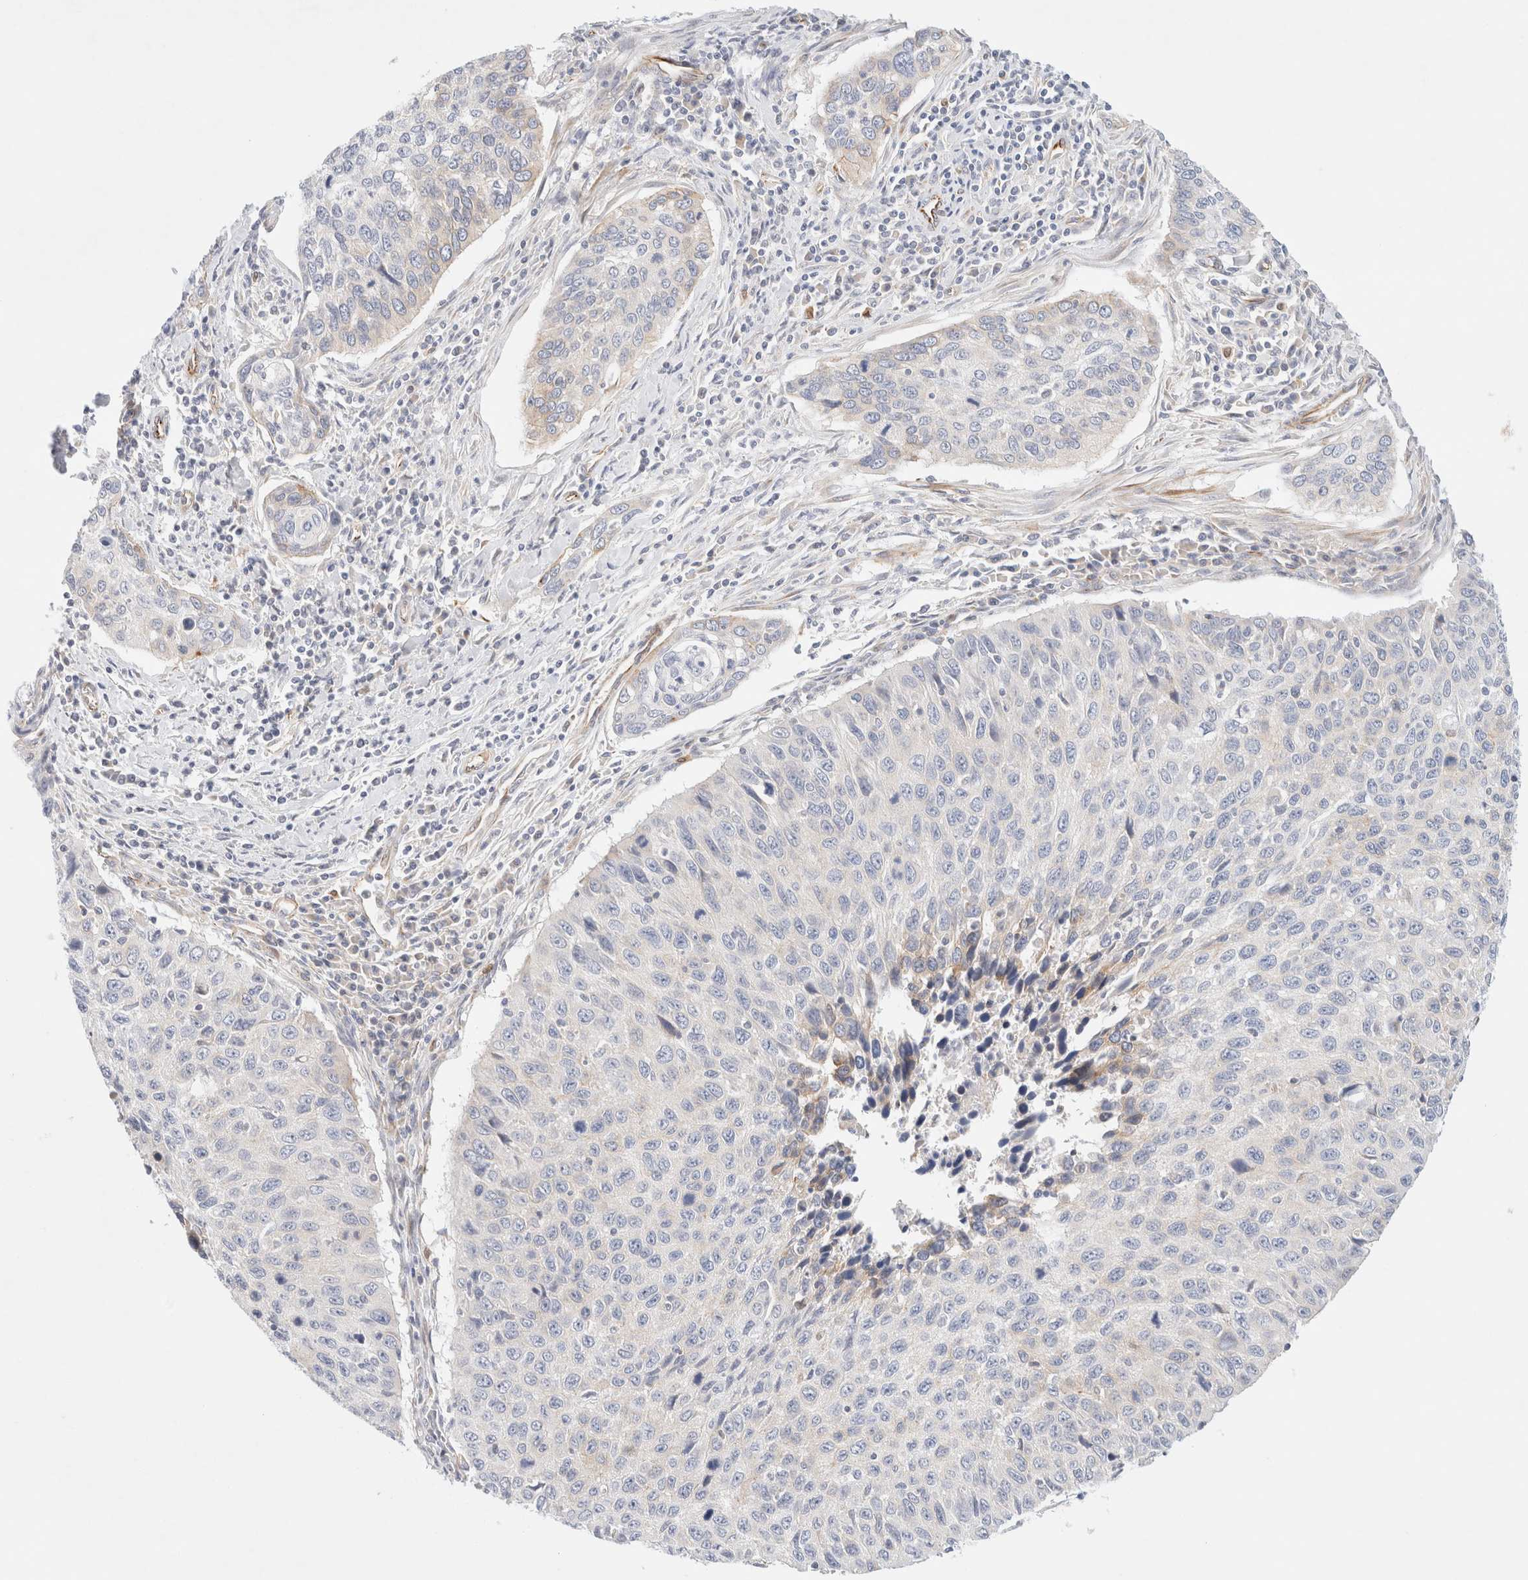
{"staining": {"intensity": "negative", "quantity": "none", "location": "none"}, "tissue": "cervical cancer", "cell_type": "Tumor cells", "image_type": "cancer", "snomed": [{"axis": "morphology", "description": "Squamous cell carcinoma, NOS"}, {"axis": "topography", "description": "Cervix"}], "caption": "Image shows no significant protein staining in tumor cells of cervical cancer. Nuclei are stained in blue.", "gene": "SLC25A48", "patient": {"sex": "female", "age": 53}}